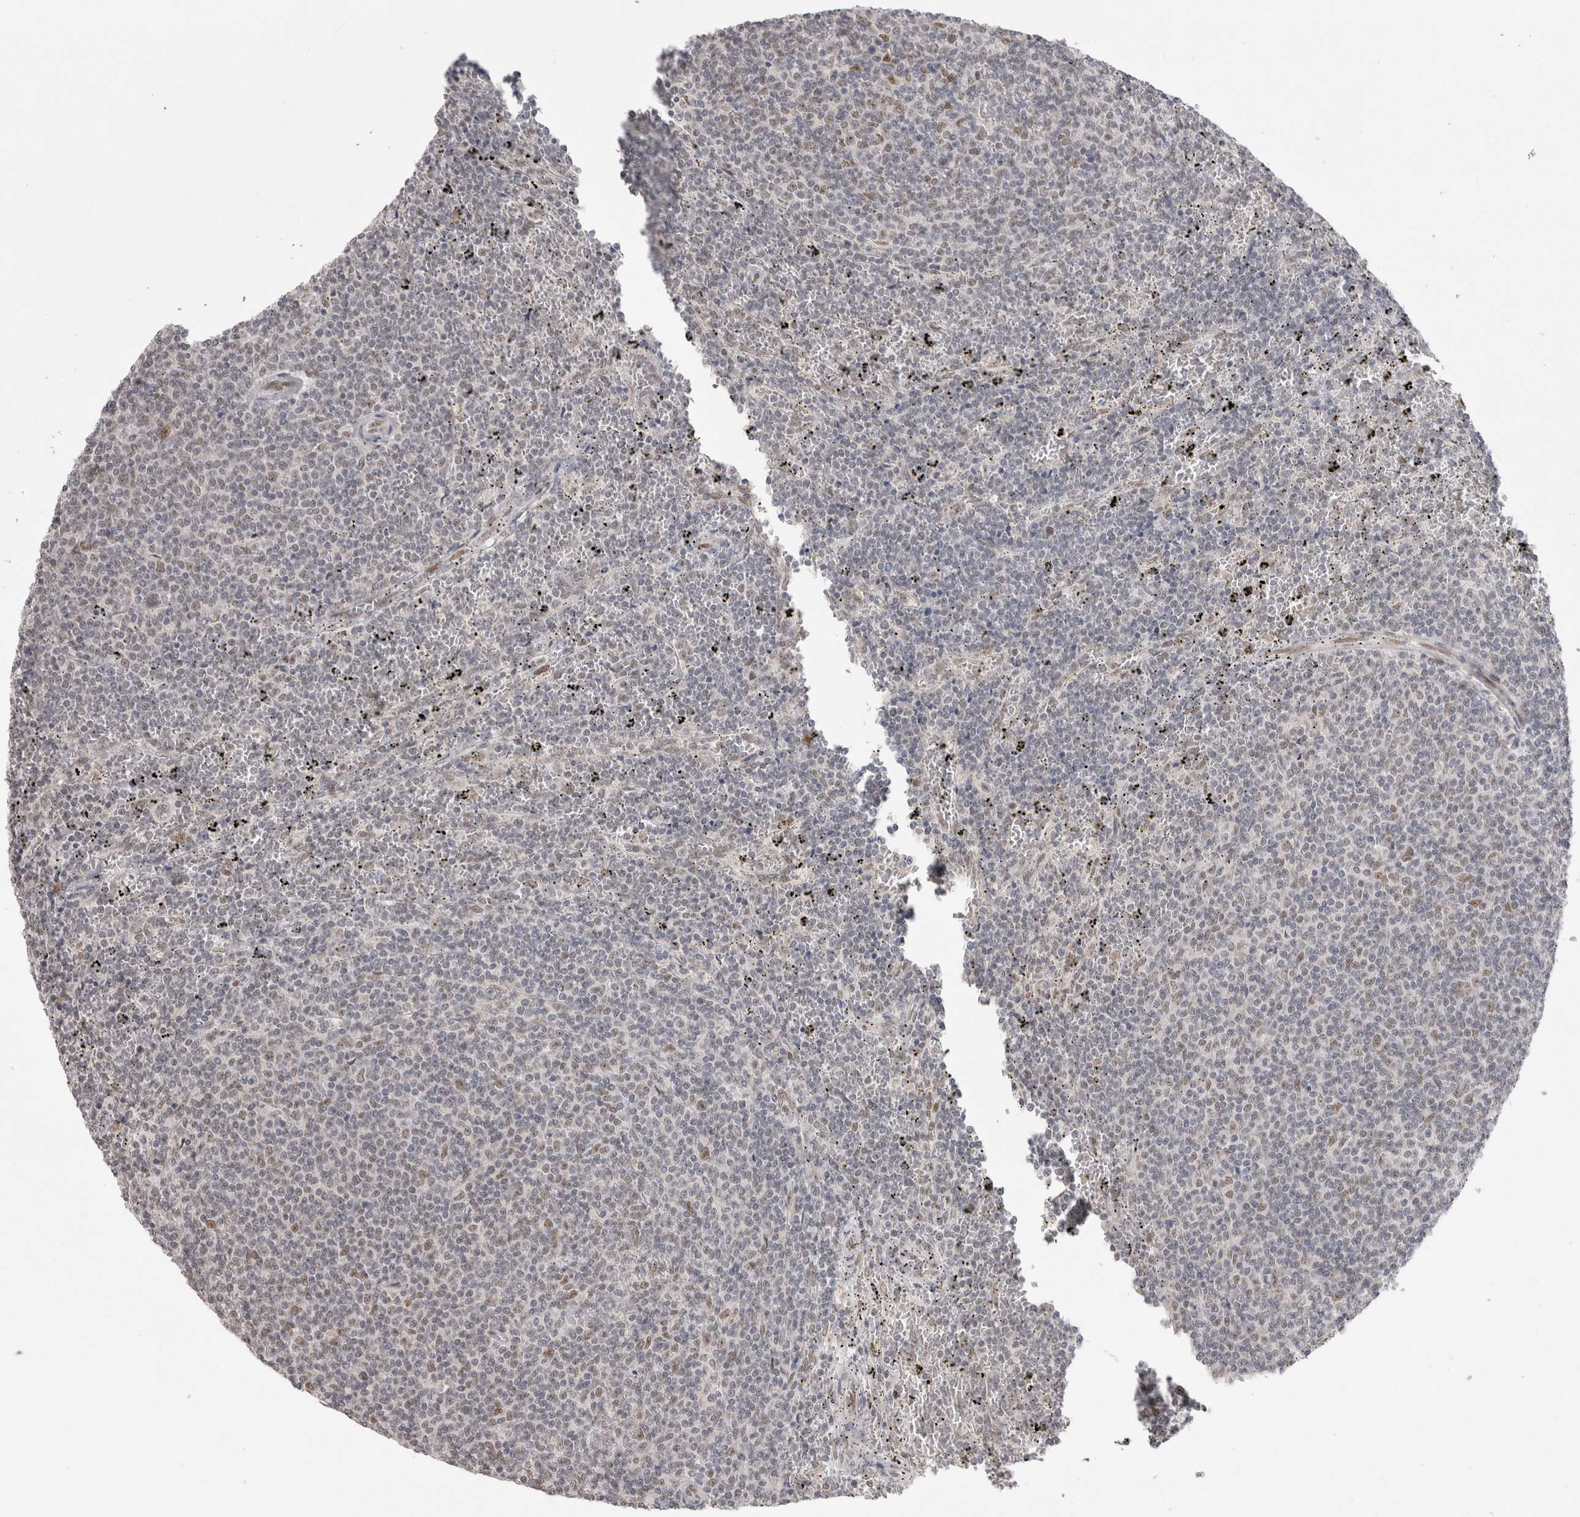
{"staining": {"intensity": "moderate", "quantity": "<25%", "location": "nuclear"}, "tissue": "lymphoma", "cell_type": "Tumor cells", "image_type": "cancer", "snomed": [{"axis": "morphology", "description": "Malignant lymphoma, non-Hodgkin's type, Low grade"}, {"axis": "topography", "description": "Spleen"}], "caption": "Immunohistochemical staining of lymphoma shows moderate nuclear protein expression in about <25% of tumor cells.", "gene": "RECQL4", "patient": {"sex": "female", "age": 50}}